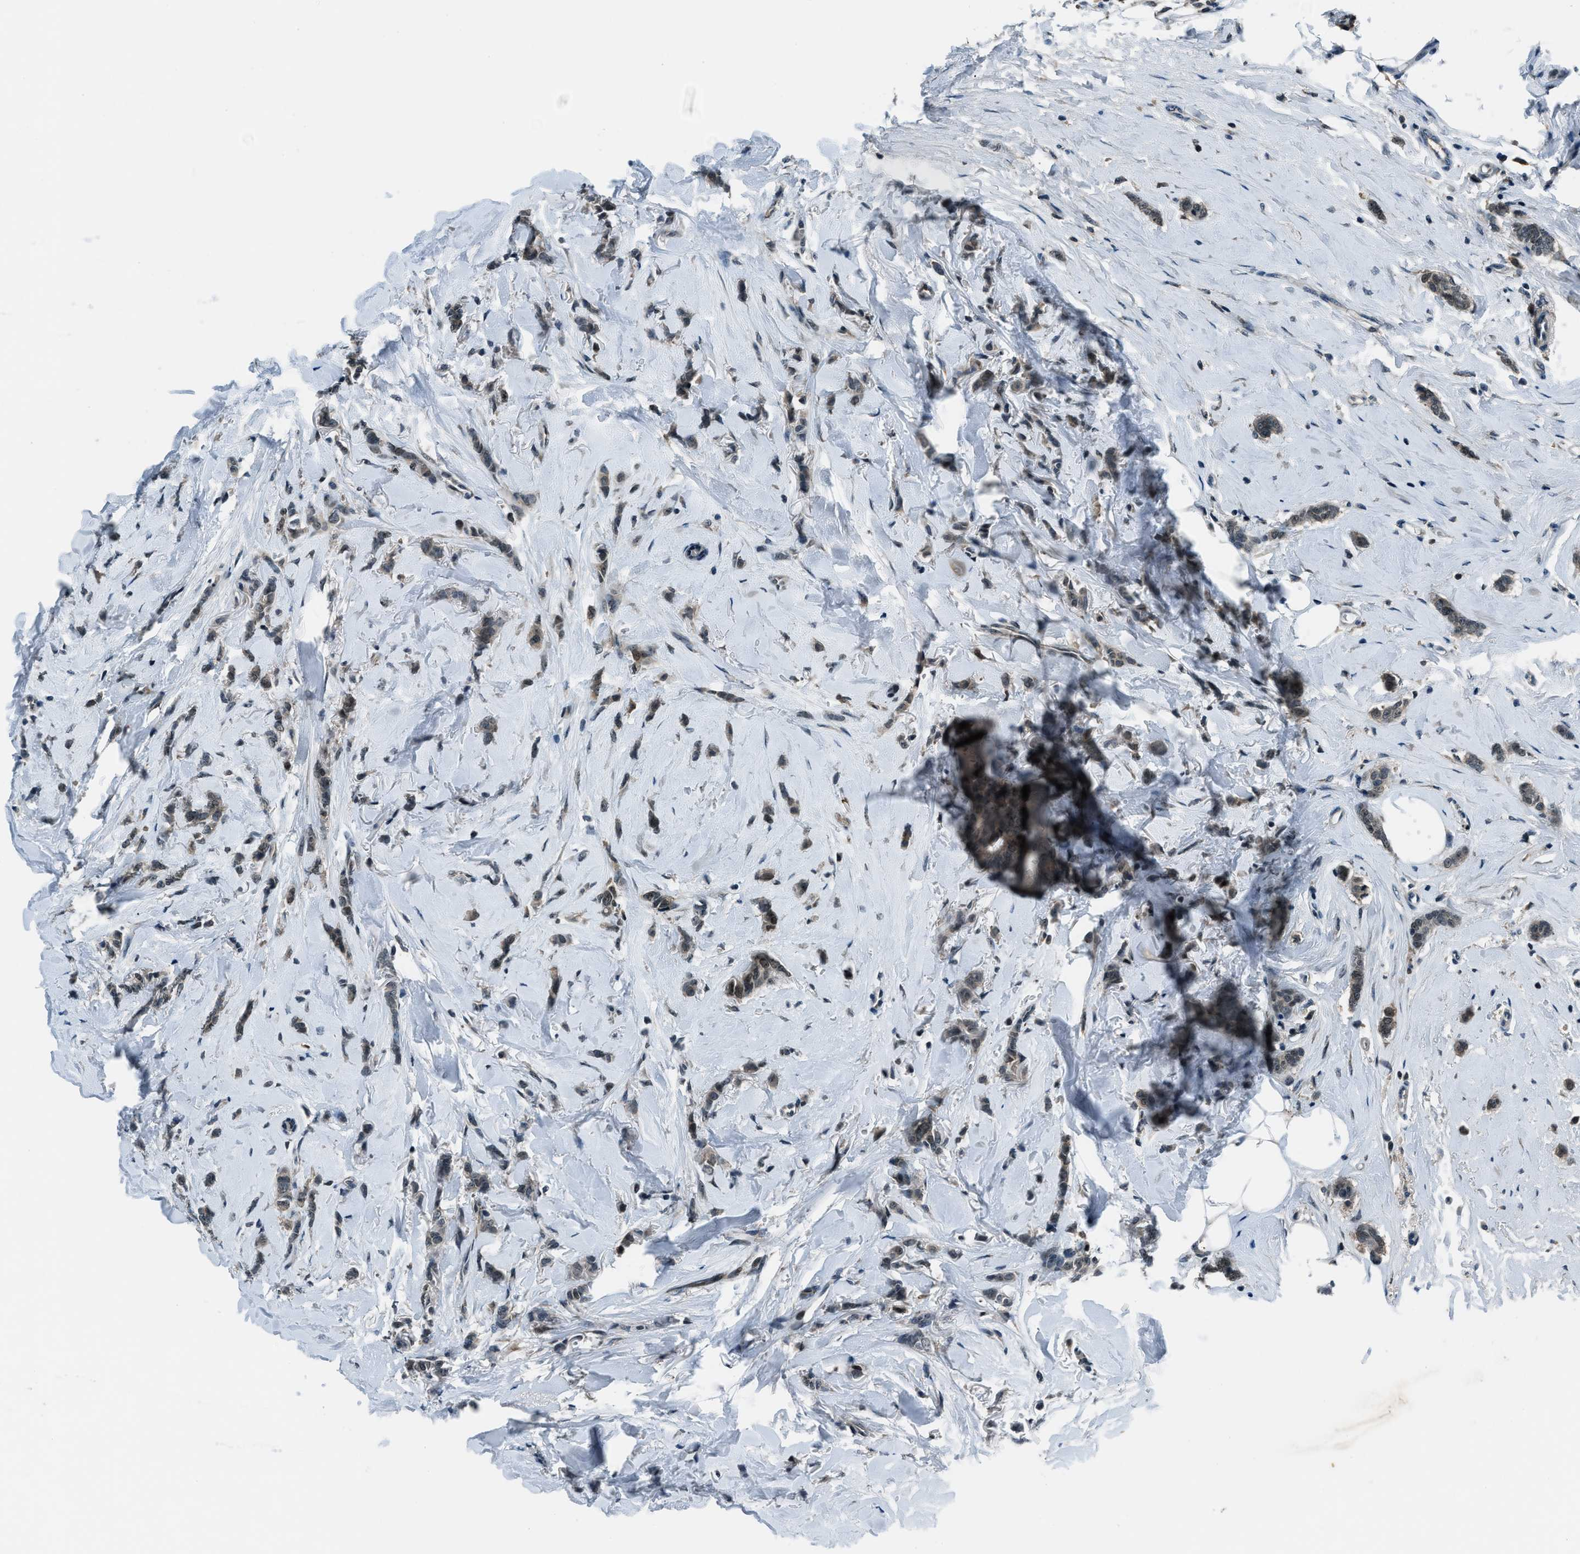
{"staining": {"intensity": "weak", "quantity": ">75%", "location": "cytoplasmic/membranous,nuclear"}, "tissue": "breast cancer", "cell_type": "Tumor cells", "image_type": "cancer", "snomed": [{"axis": "morphology", "description": "Lobular carcinoma"}, {"axis": "topography", "description": "Skin"}, {"axis": "topography", "description": "Breast"}], "caption": "Breast cancer stained with a brown dye shows weak cytoplasmic/membranous and nuclear positive staining in about >75% of tumor cells.", "gene": "ACTL9", "patient": {"sex": "female", "age": 46}}